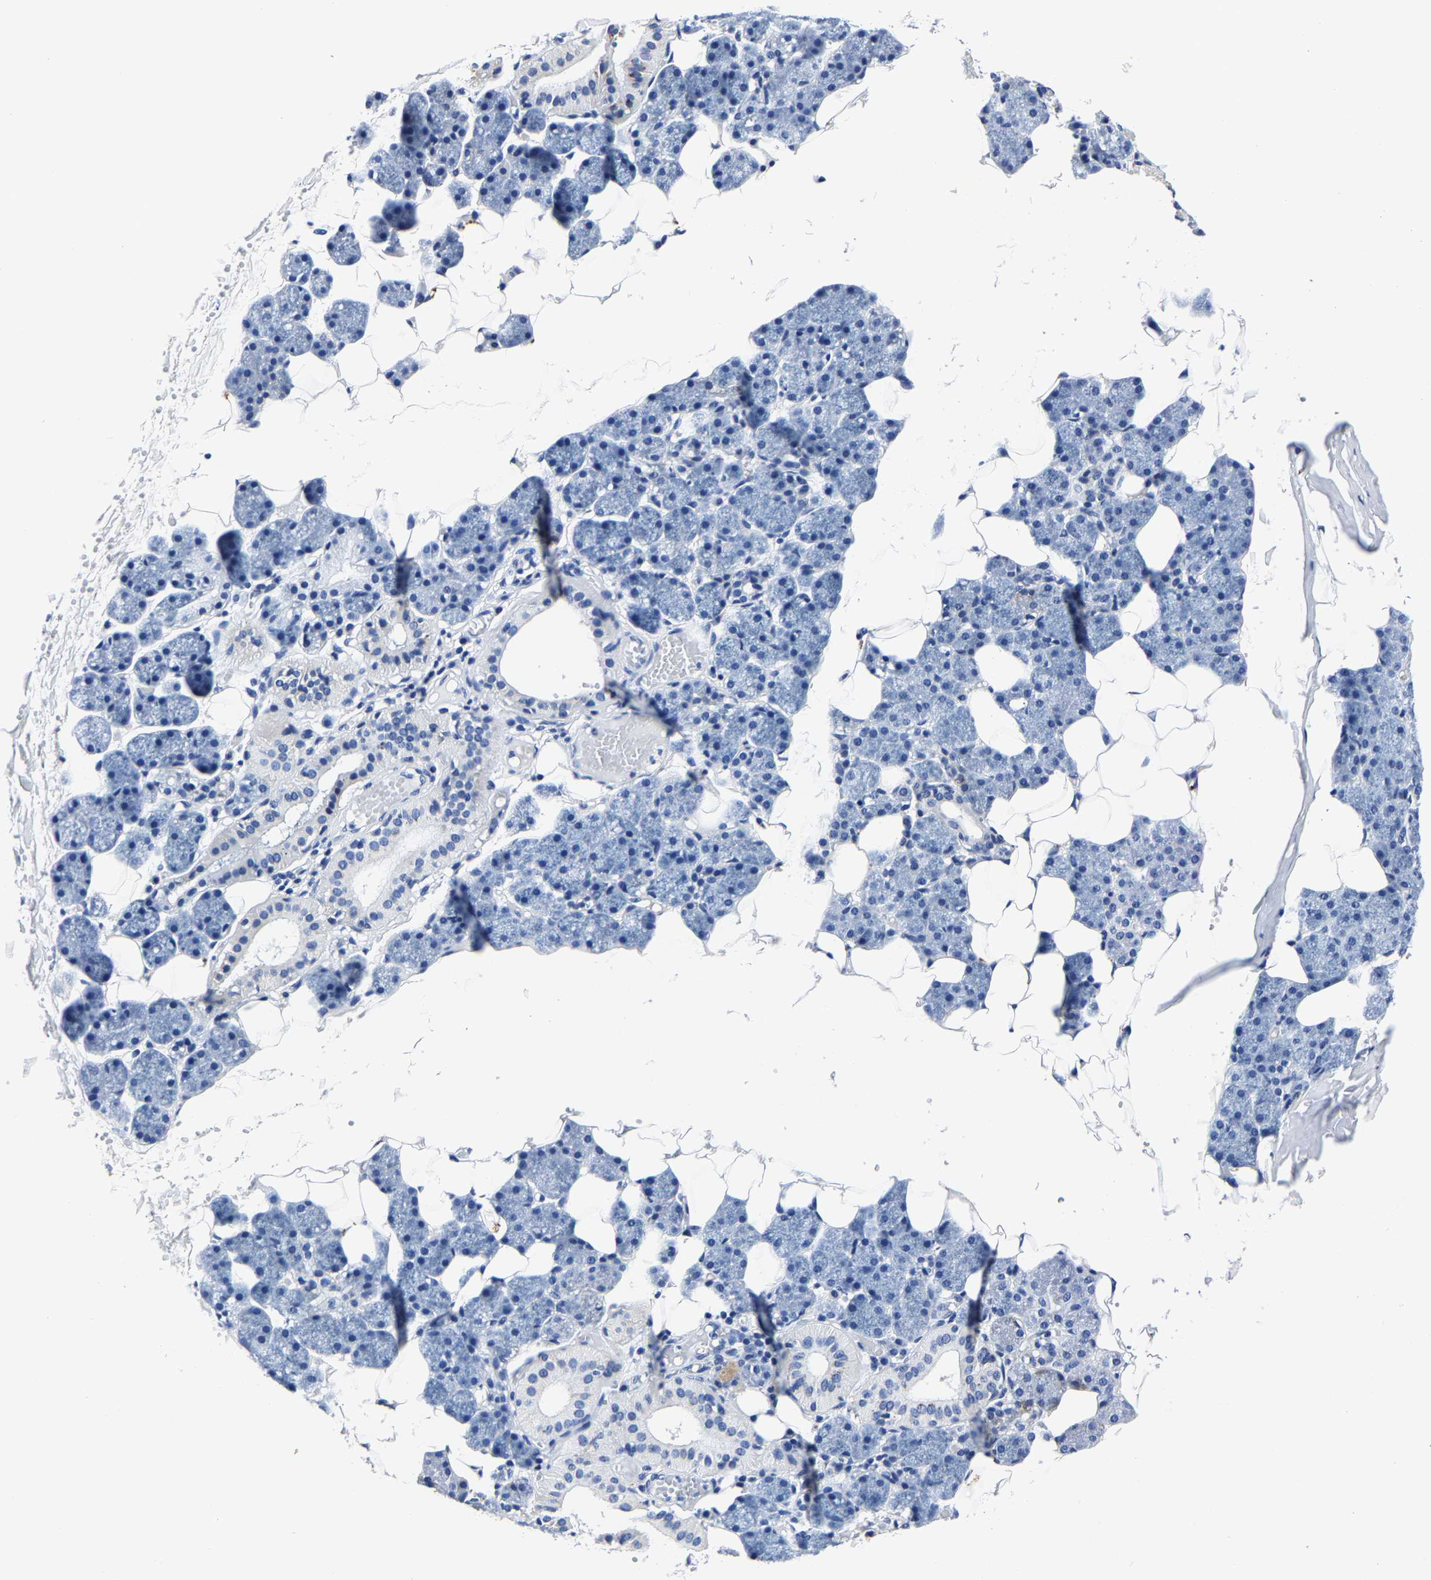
{"staining": {"intensity": "strong", "quantity": "<25%", "location": "cytoplasmic/membranous"}, "tissue": "salivary gland", "cell_type": "Glandular cells", "image_type": "normal", "snomed": [{"axis": "morphology", "description": "Normal tissue, NOS"}, {"axis": "topography", "description": "Salivary gland"}], "caption": "Immunohistochemistry (IHC) histopathology image of normal salivary gland: salivary gland stained using immunohistochemistry shows medium levels of strong protein expression localized specifically in the cytoplasmic/membranous of glandular cells, appearing as a cytoplasmic/membranous brown color.", "gene": "PSPH", "patient": {"sex": "female", "age": 33}}